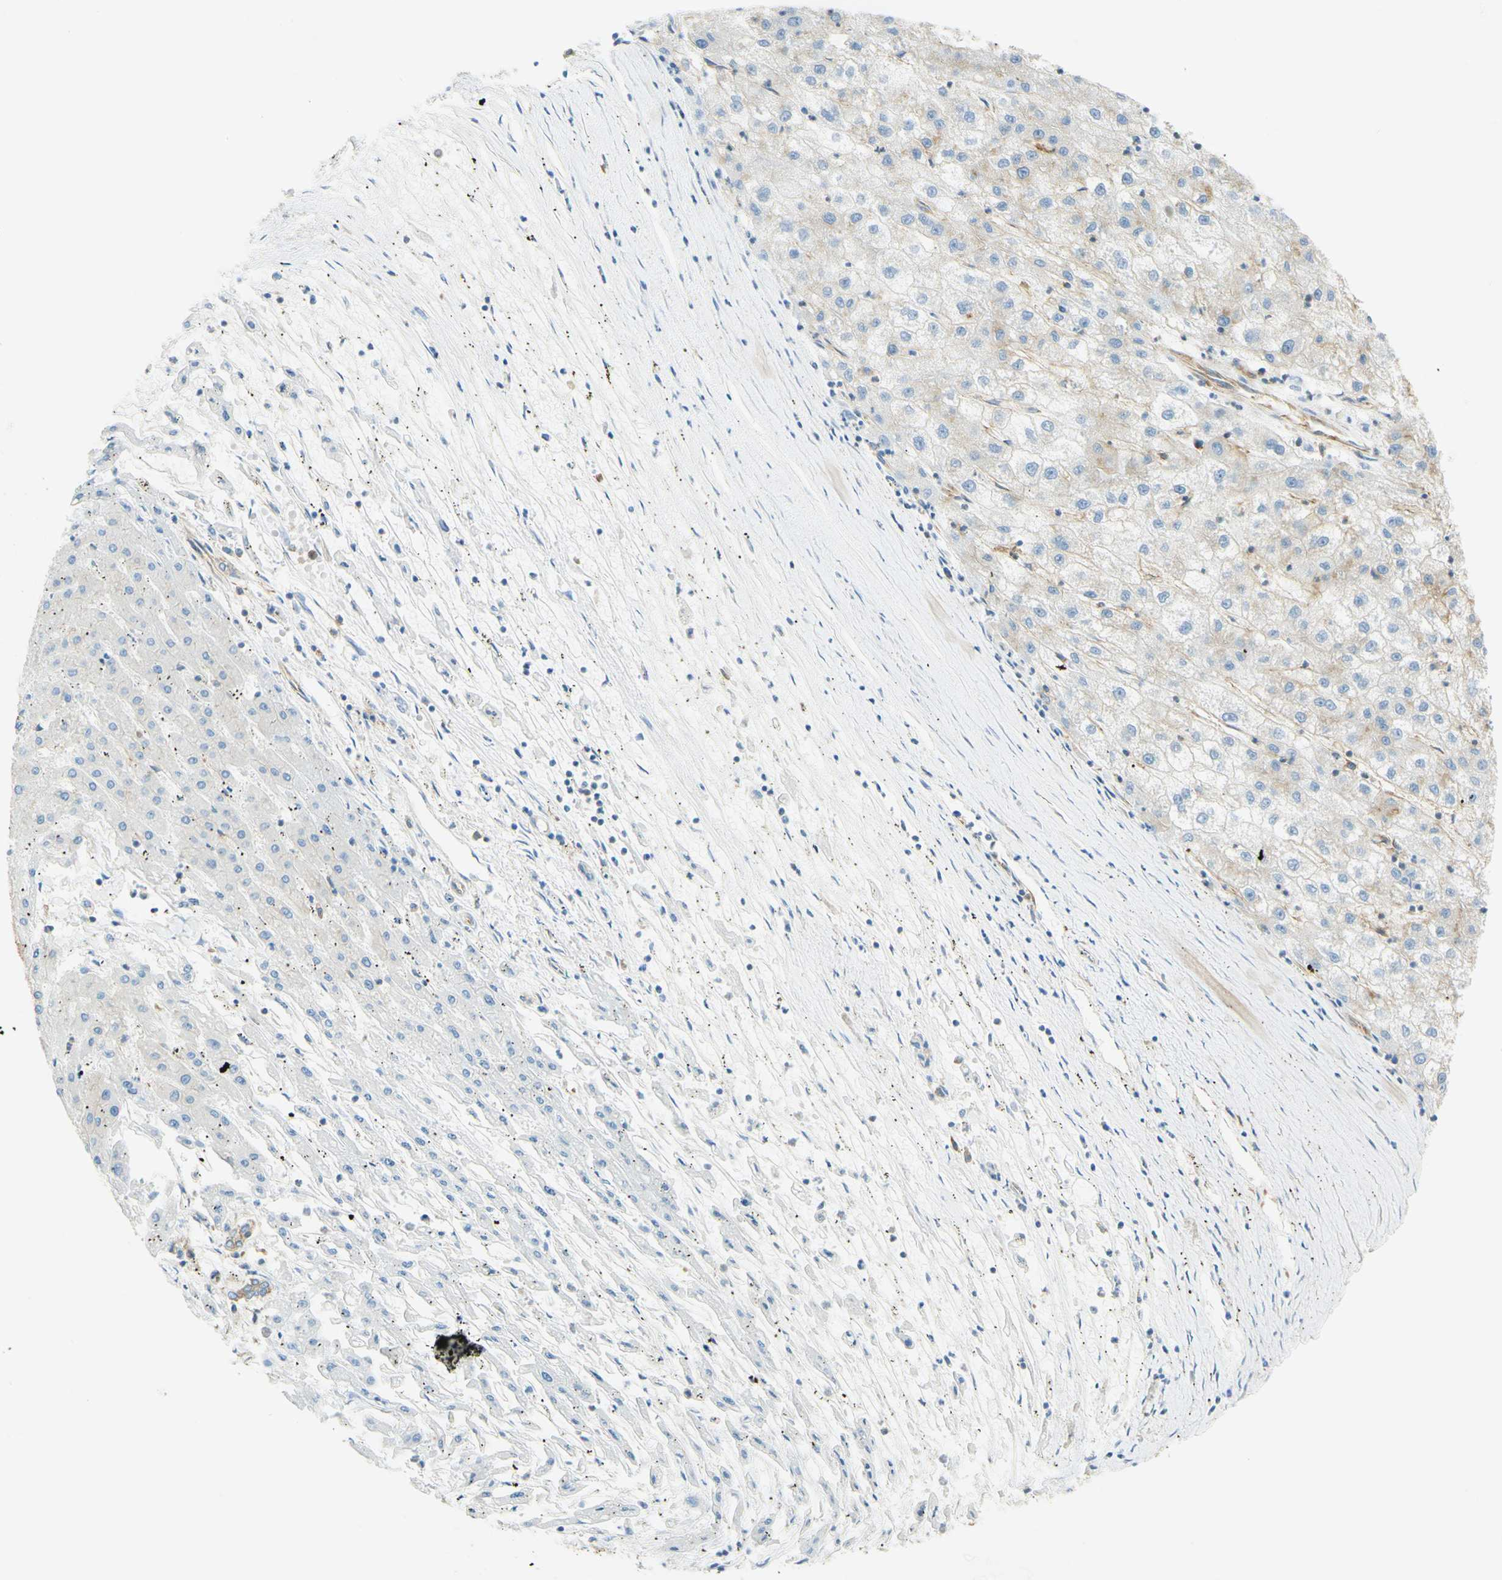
{"staining": {"intensity": "weak", "quantity": ">75%", "location": "cytoplasmic/membranous"}, "tissue": "liver cancer", "cell_type": "Tumor cells", "image_type": "cancer", "snomed": [{"axis": "morphology", "description": "Carcinoma, Hepatocellular, NOS"}, {"axis": "topography", "description": "Liver"}], "caption": "This is a photomicrograph of IHC staining of liver cancer (hepatocellular carcinoma), which shows weak positivity in the cytoplasmic/membranous of tumor cells.", "gene": "CLTC", "patient": {"sex": "male", "age": 72}}